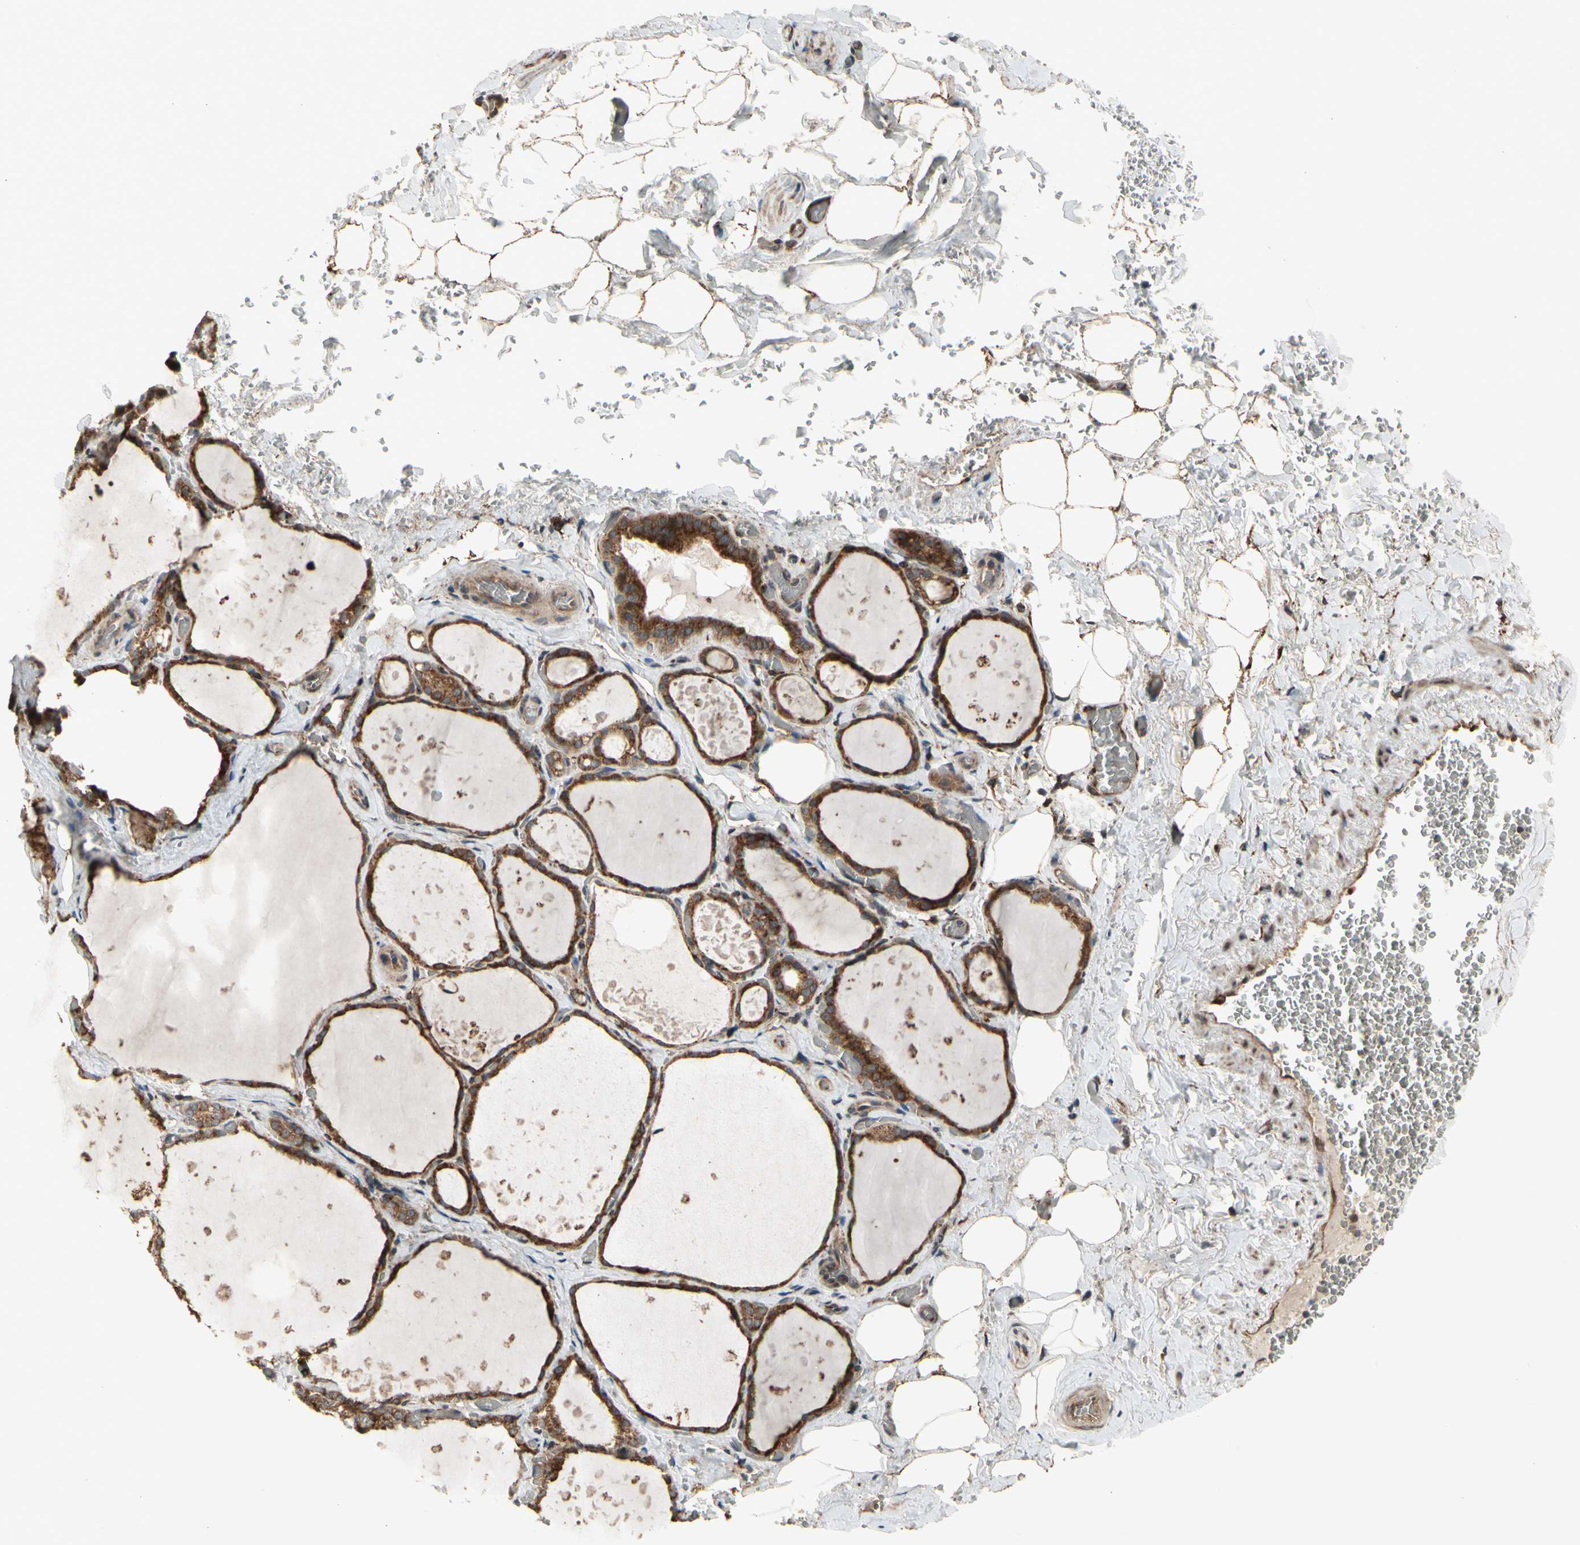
{"staining": {"intensity": "strong", "quantity": ">75%", "location": "cytoplasmic/membranous"}, "tissue": "thyroid gland", "cell_type": "Glandular cells", "image_type": "normal", "snomed": [{"axis": "morphology", "description": "Normal tissue, NOS"}, {"axis": "topography", "description": "Thyroid gland"}], "caption": "Thyroid gland stained with DAB (3,3'-diaminobenzidine) IHC shows high levels of strong cytoplasmic/membranous expression in approximately >75% of glandular cells. The protein is shown in brown color, while the nuclei are stained blue.", "gene": "SLC39A9", "patient": {"sex": "male", "age": 61}}